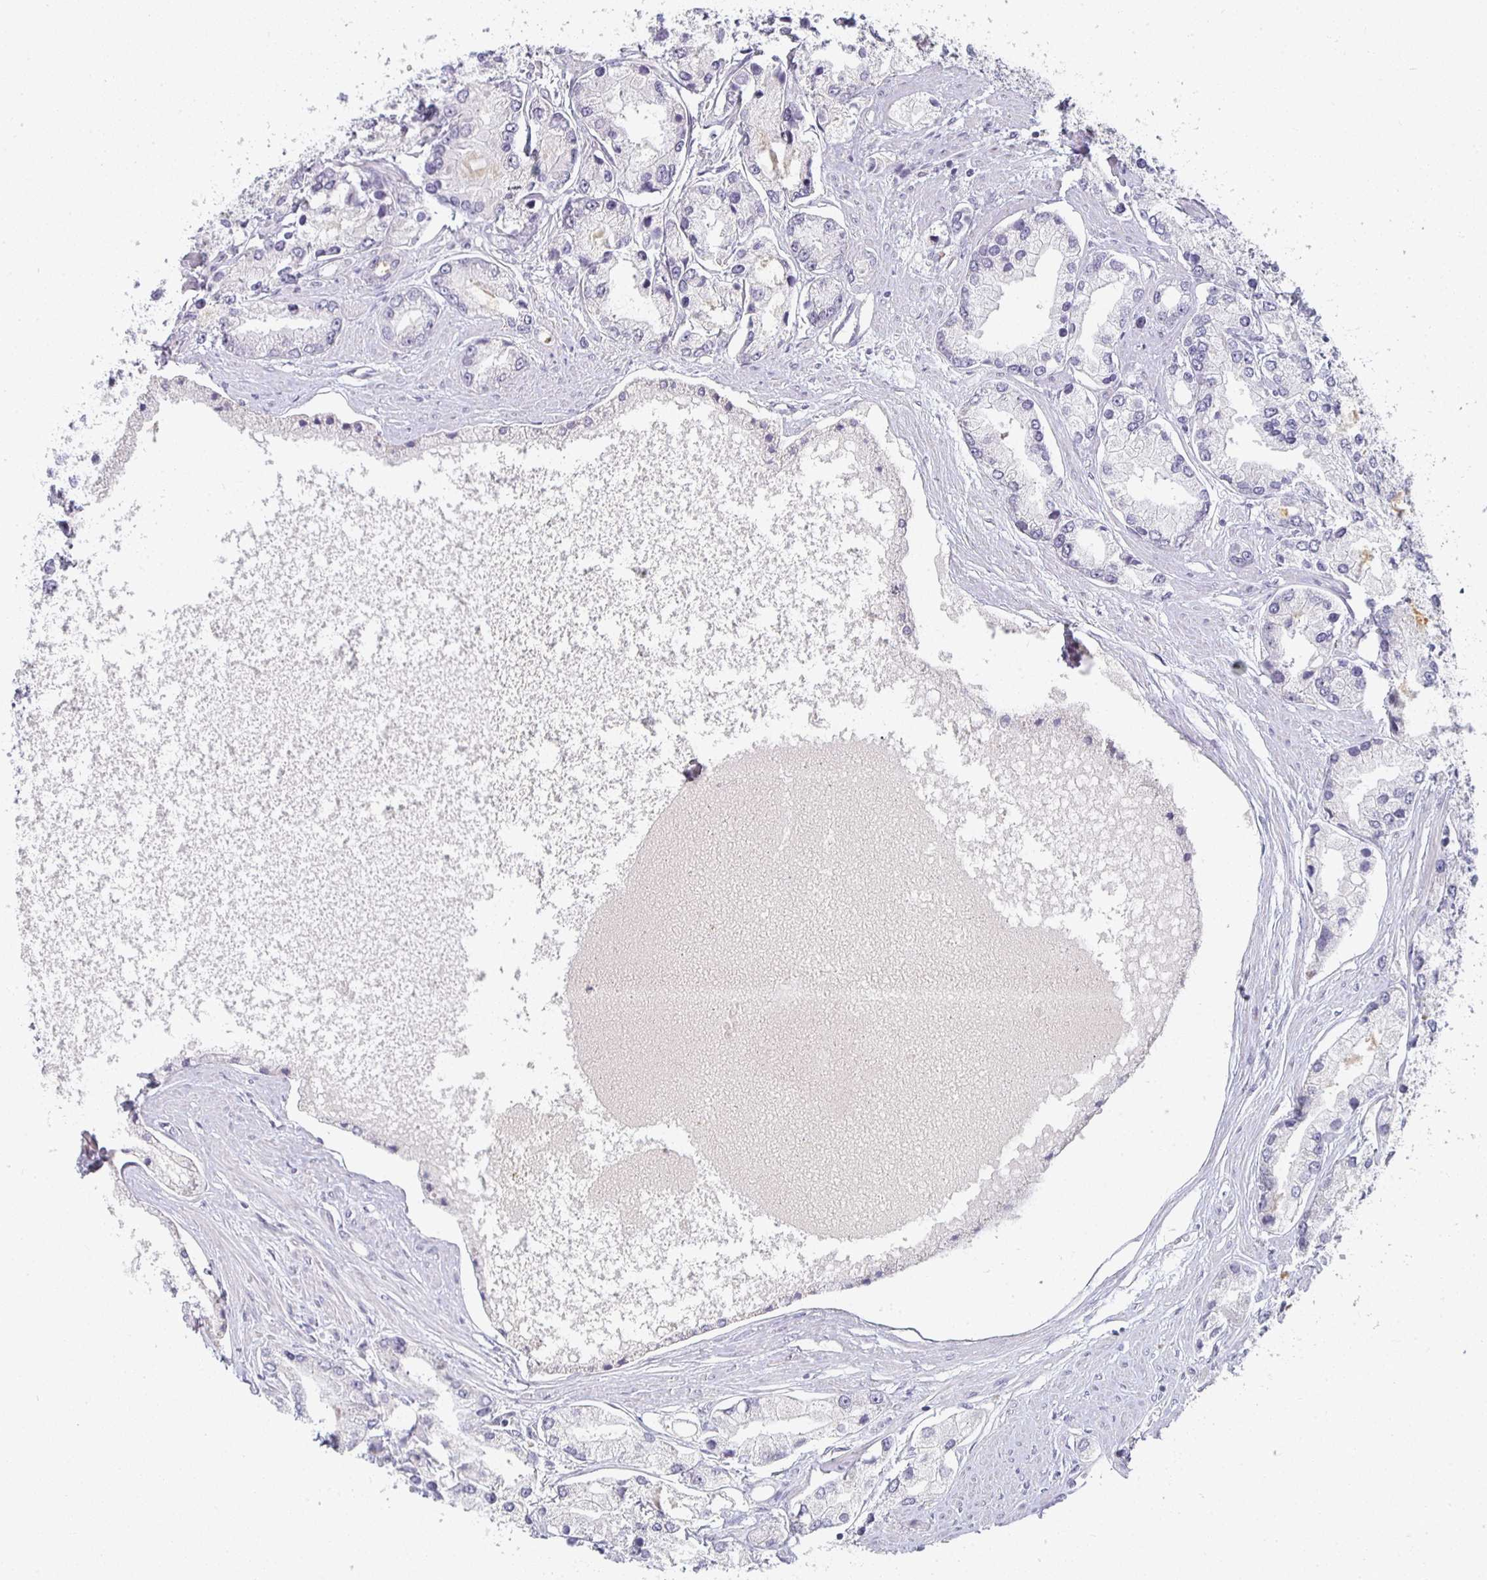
{"staining": {"intensity": "negative", "quantity": "none", "location": "none"}, "tissue": "prostate cancer", "cell_type": "Tumor cells", "image_type": "cancer", "snomed": [{"axis": "morphology", "description": "Adenocarcinoma, High grade"}, {"axis": "topography", "description": "Prostate"}], "caption": "Immunohistochemistry histopathology image of neoplastic tissue: human prostate cancer (adenocarcinoma (high-grade)) stained with DAB shows no significant protein expression in tumor cells. Nuclei are stained in blue.", "gene": "CTHRC1", "patient": {"sex": "male", "age": 66}}